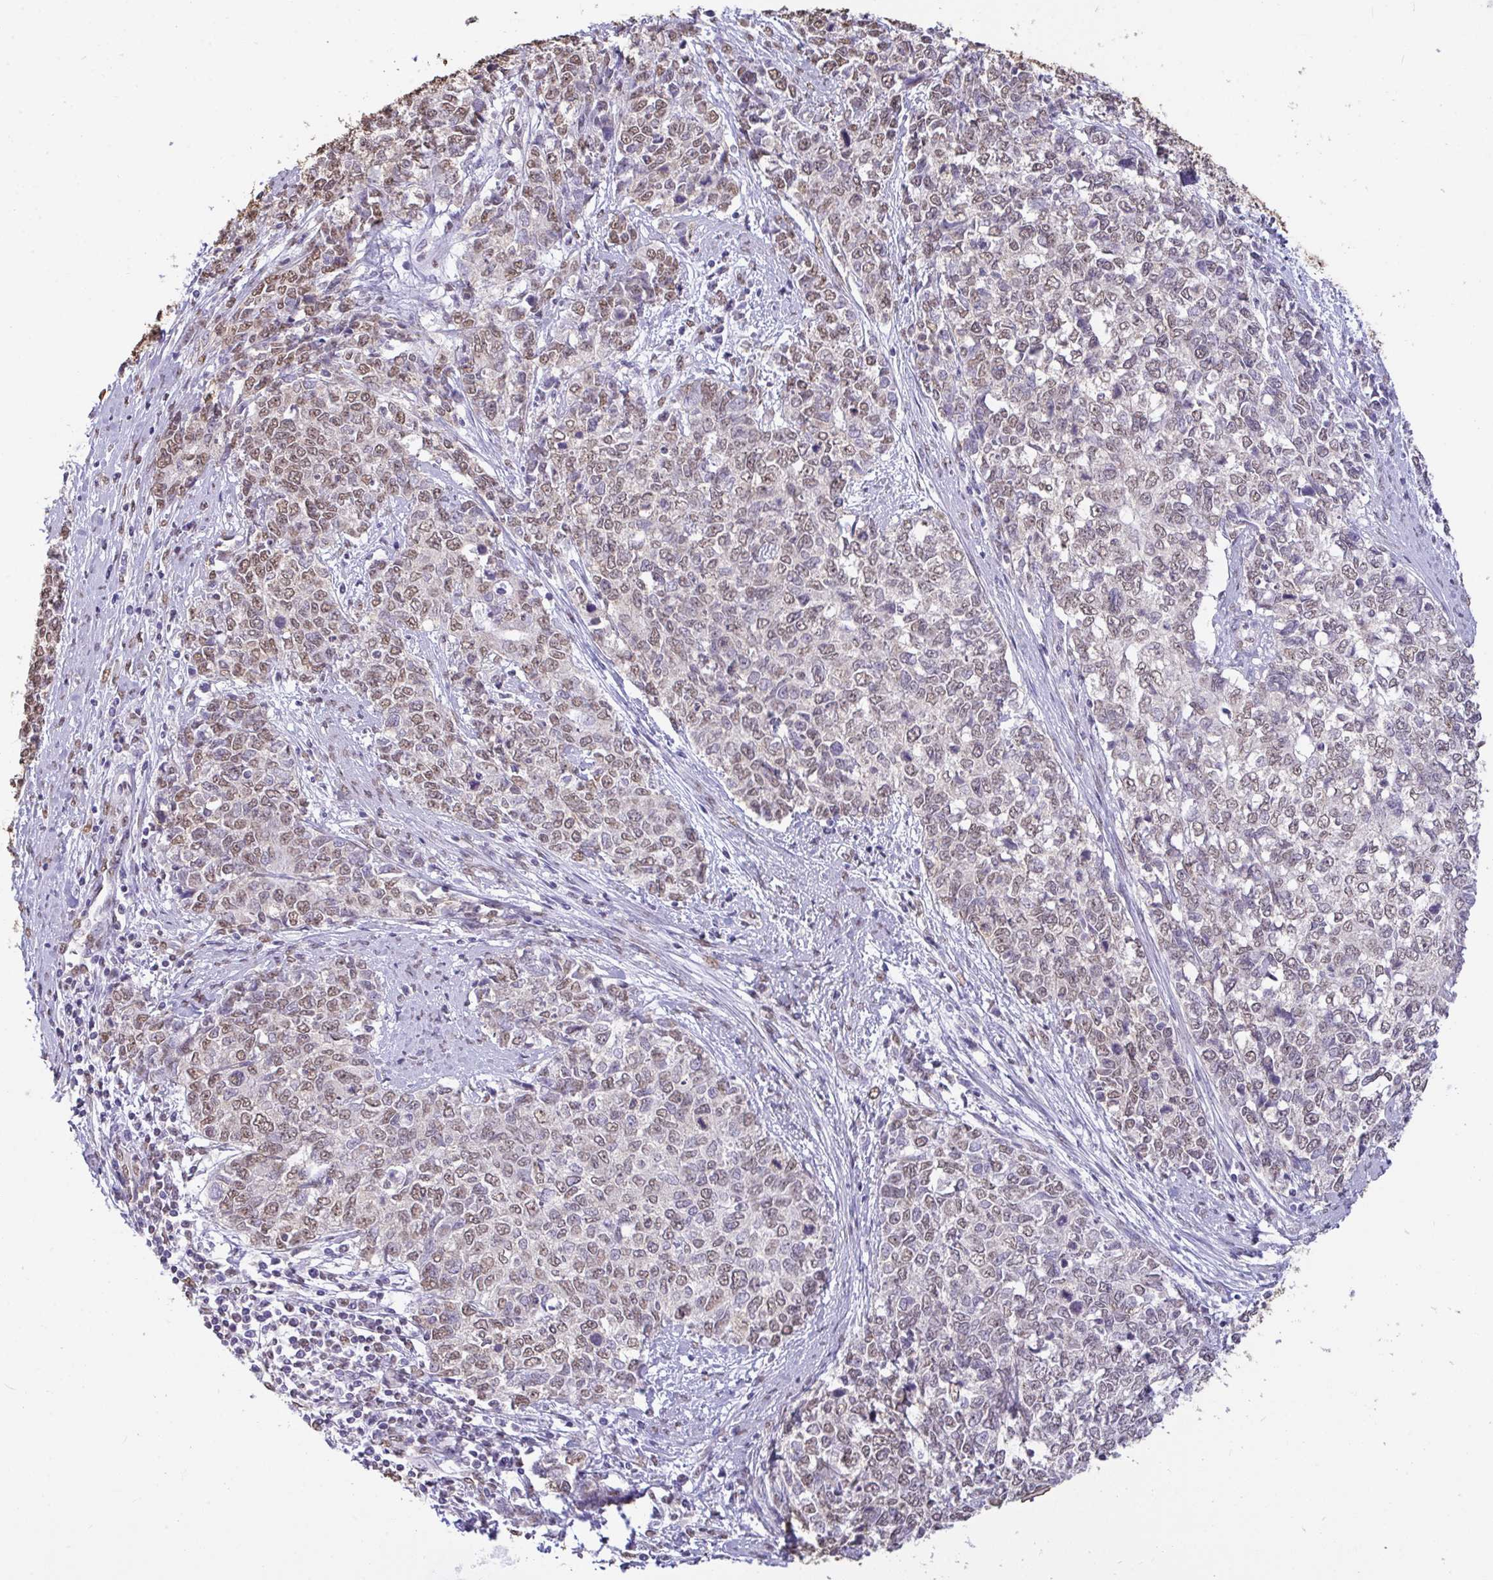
{"staining": {"intensity": "weak", "quantity": ">75%", "location": "nuclear"}, "tissue": "cervical cancer", "cell_type": "Tumor cells", "image_type": "cancer", "snomed": [{"axis": "morphology", "description": "Adenocarcinoma, NOS"}, {"axis": "topography", "description": "Cervix"}], "caption": "DAB (3,3'-diaminobenzidine) immunohistochemical staining of human cervical adenocarcinoma shows weak nuclear protein expression in approximately >75% of tumor cells.", "gene": "SEMA6B", "patient": {"sex": "female", "age": 63}}